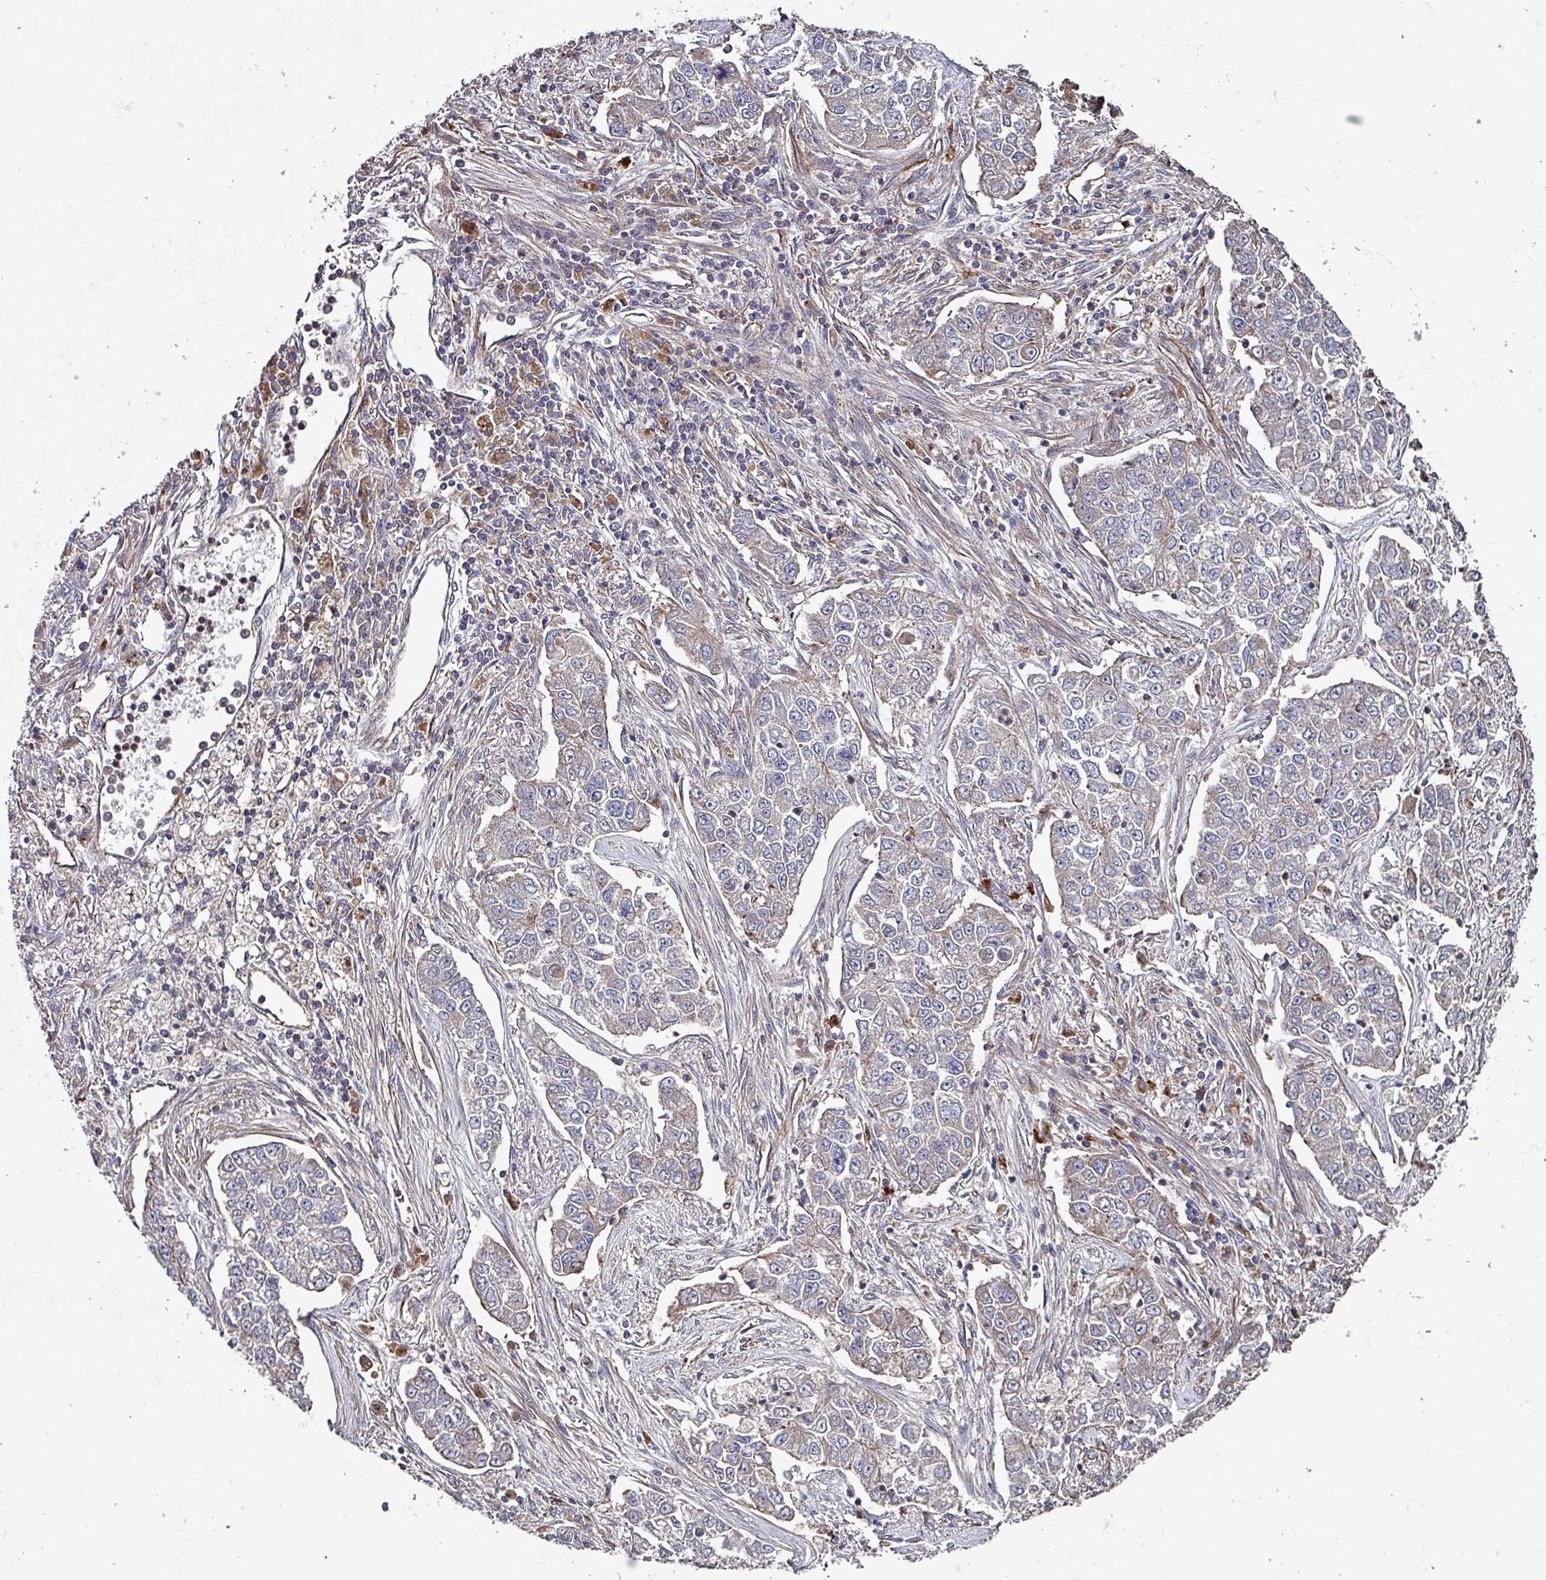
{"staining": {"intensity": "negative", "quantity": "none", "location": "none"}, "tissue": "lung cancer", "cell_type": "Tumor cells", "image_type": "cancer", "snomed": [{"axis": "morphology", "description": "Adenocarcinoma, NOS"}, {"axis": "topography", "description": "Lung"}], "caption": "High power microscopy micrograph of an immunohistochemistry (IHC) histopathology image of lung cancer, revealing no significant expression in tumor cells.", "gene": "ANO10", "patient": {"sex": "male", "age": 49}}